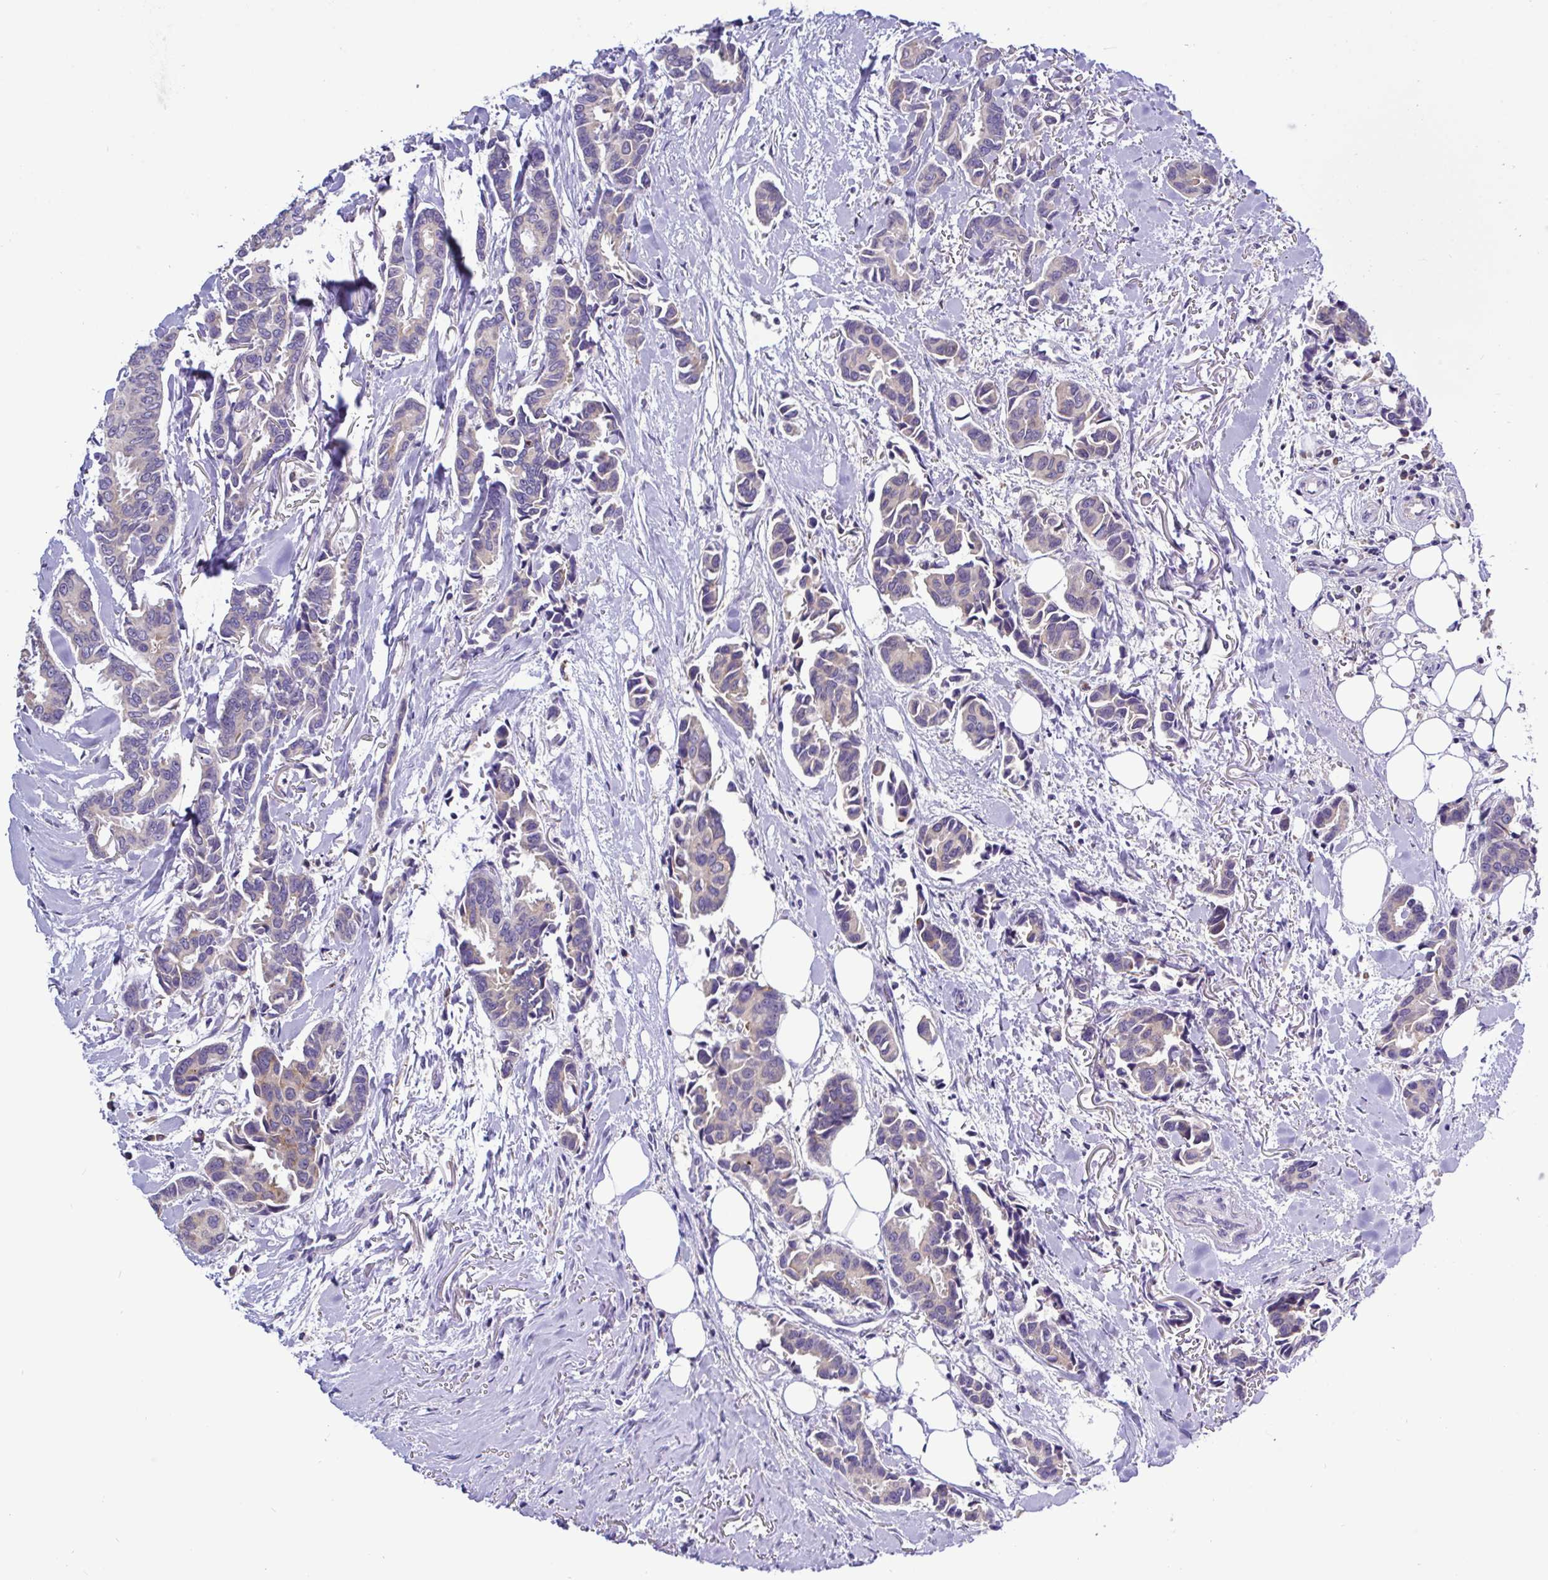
{"staining": {"intensity": "moderate", "quantity": "<25%", "location": "cytoplasmic/membranous"}, "tissue": "breast cancer", "cell_type": "Tumor cells", "image_type": "cancer", "snomed": [{"axis": "morphology", "description": "Duct carcinoma"}, {"axis": "topography", "description": "Breast"}], "caption": "Intraductal carcinoma (breast) stained with IHC reveals moderate cytoplasmic/membranous staining in about <25% of tumor cells.", "gene": "ST8SIA2", "patient": {"sex": "female", "age": 73}}